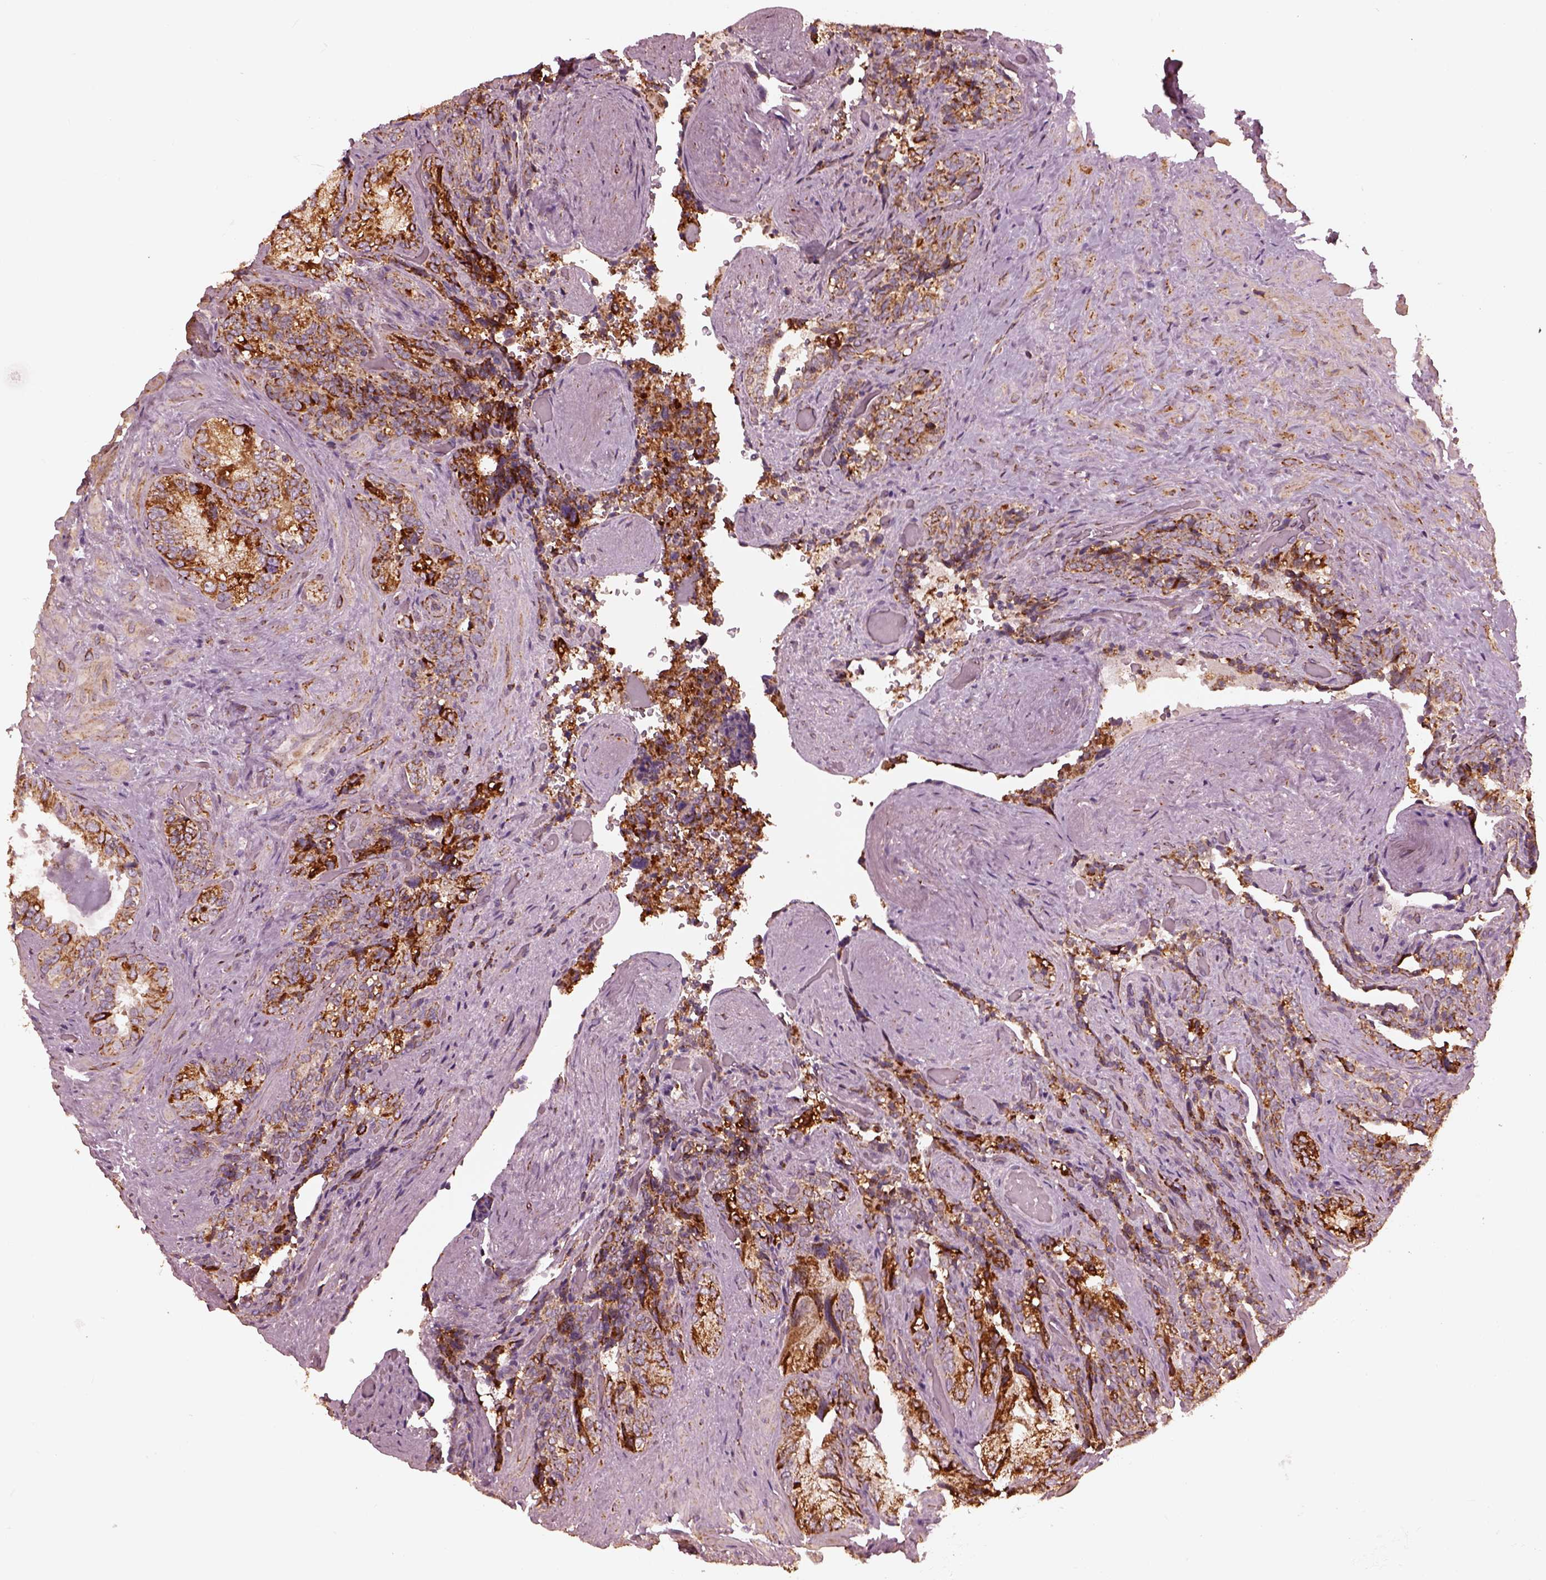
{"staining": {"intensity": "strong", "quantity": "25%-75%", "location": "cytoplasmic/membranous"}, "tissue": "seminal vesicle", "cell_type": "Glandular cells", "image_type": "normal", "snomed": [{"axis": "morphology", "description": "Normal tissue, NOS"}, {"axis": "topography", "description": "Seminal veicle"}], "caption": "Seminal vesicle stained for a protein reveals strong cytoplasmic/membranous positivity in glandular cells.", "gene": "NDUFB10", "patient": {"sex": "male", "age": 69}}